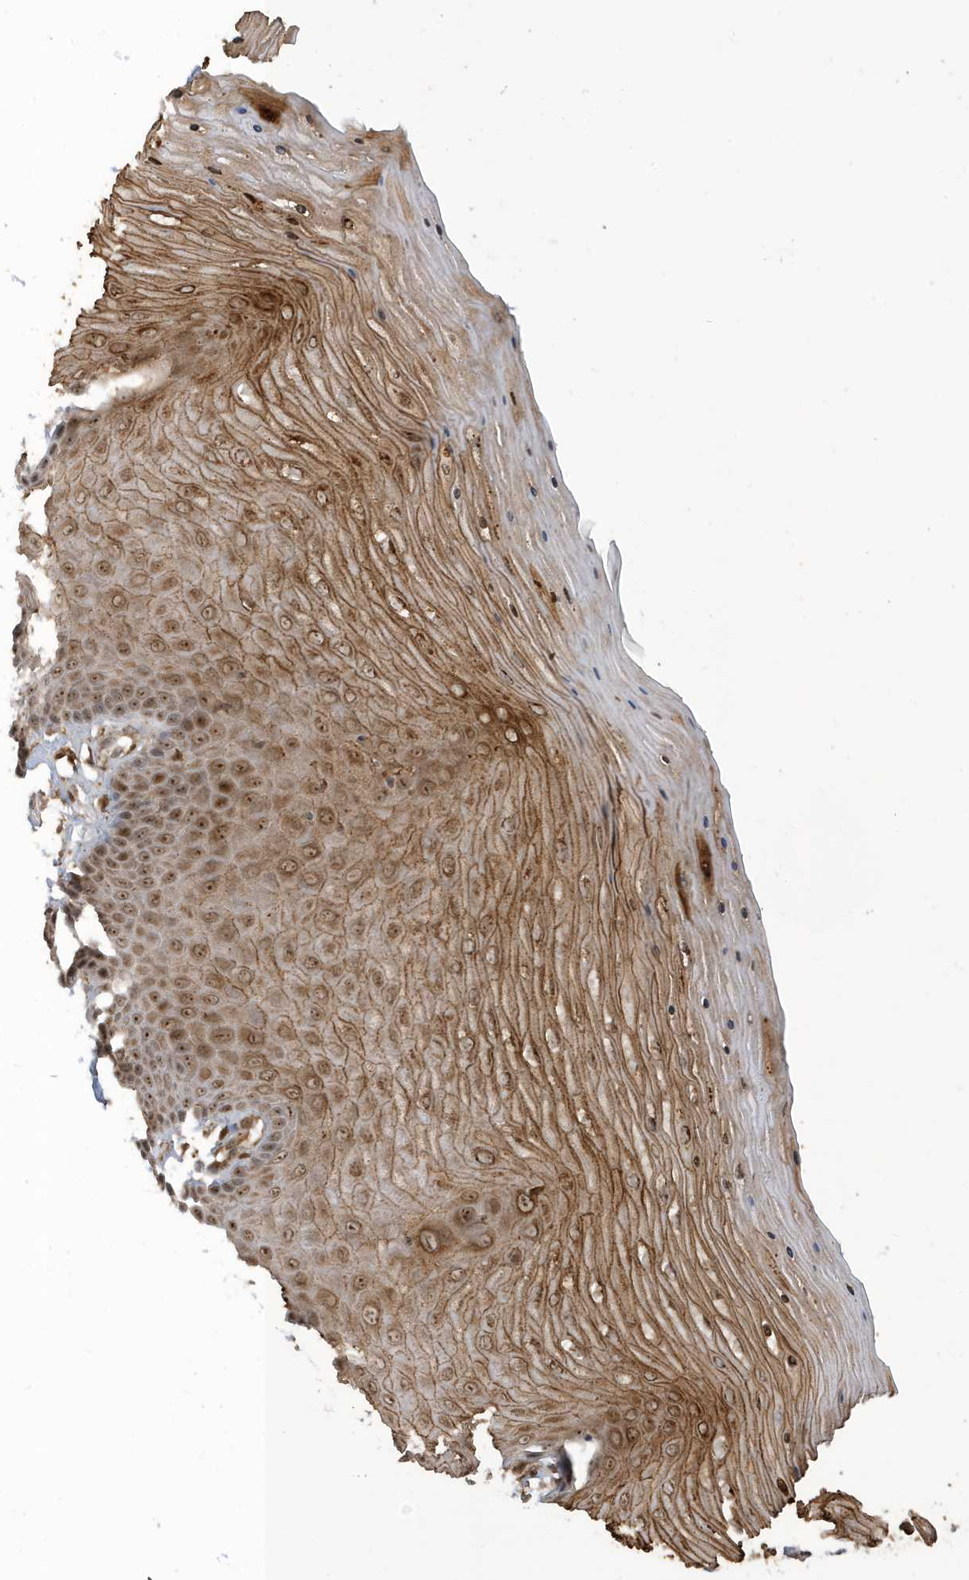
{"staining": {"intensity": "moderate", "quantity": ">75%", "location": "cytoplasmic/membranous,nuclear"}, "tissue": "cervix", "cell_type": "Glandular cells", "image_type": "normal", "snomed": [{"axis": "morphology", "description": "Normal tissue, NOS"}, {"axis": "topography", "description": "Cervix"}], "caption": "Human cervix stained with a brown dye reveals moderate cytoplasmic/membranous,nuclear positive expression in about >75% of glandular cells.", "gene": "ECM2", "patient": {"sex": "female", "age": 55}}